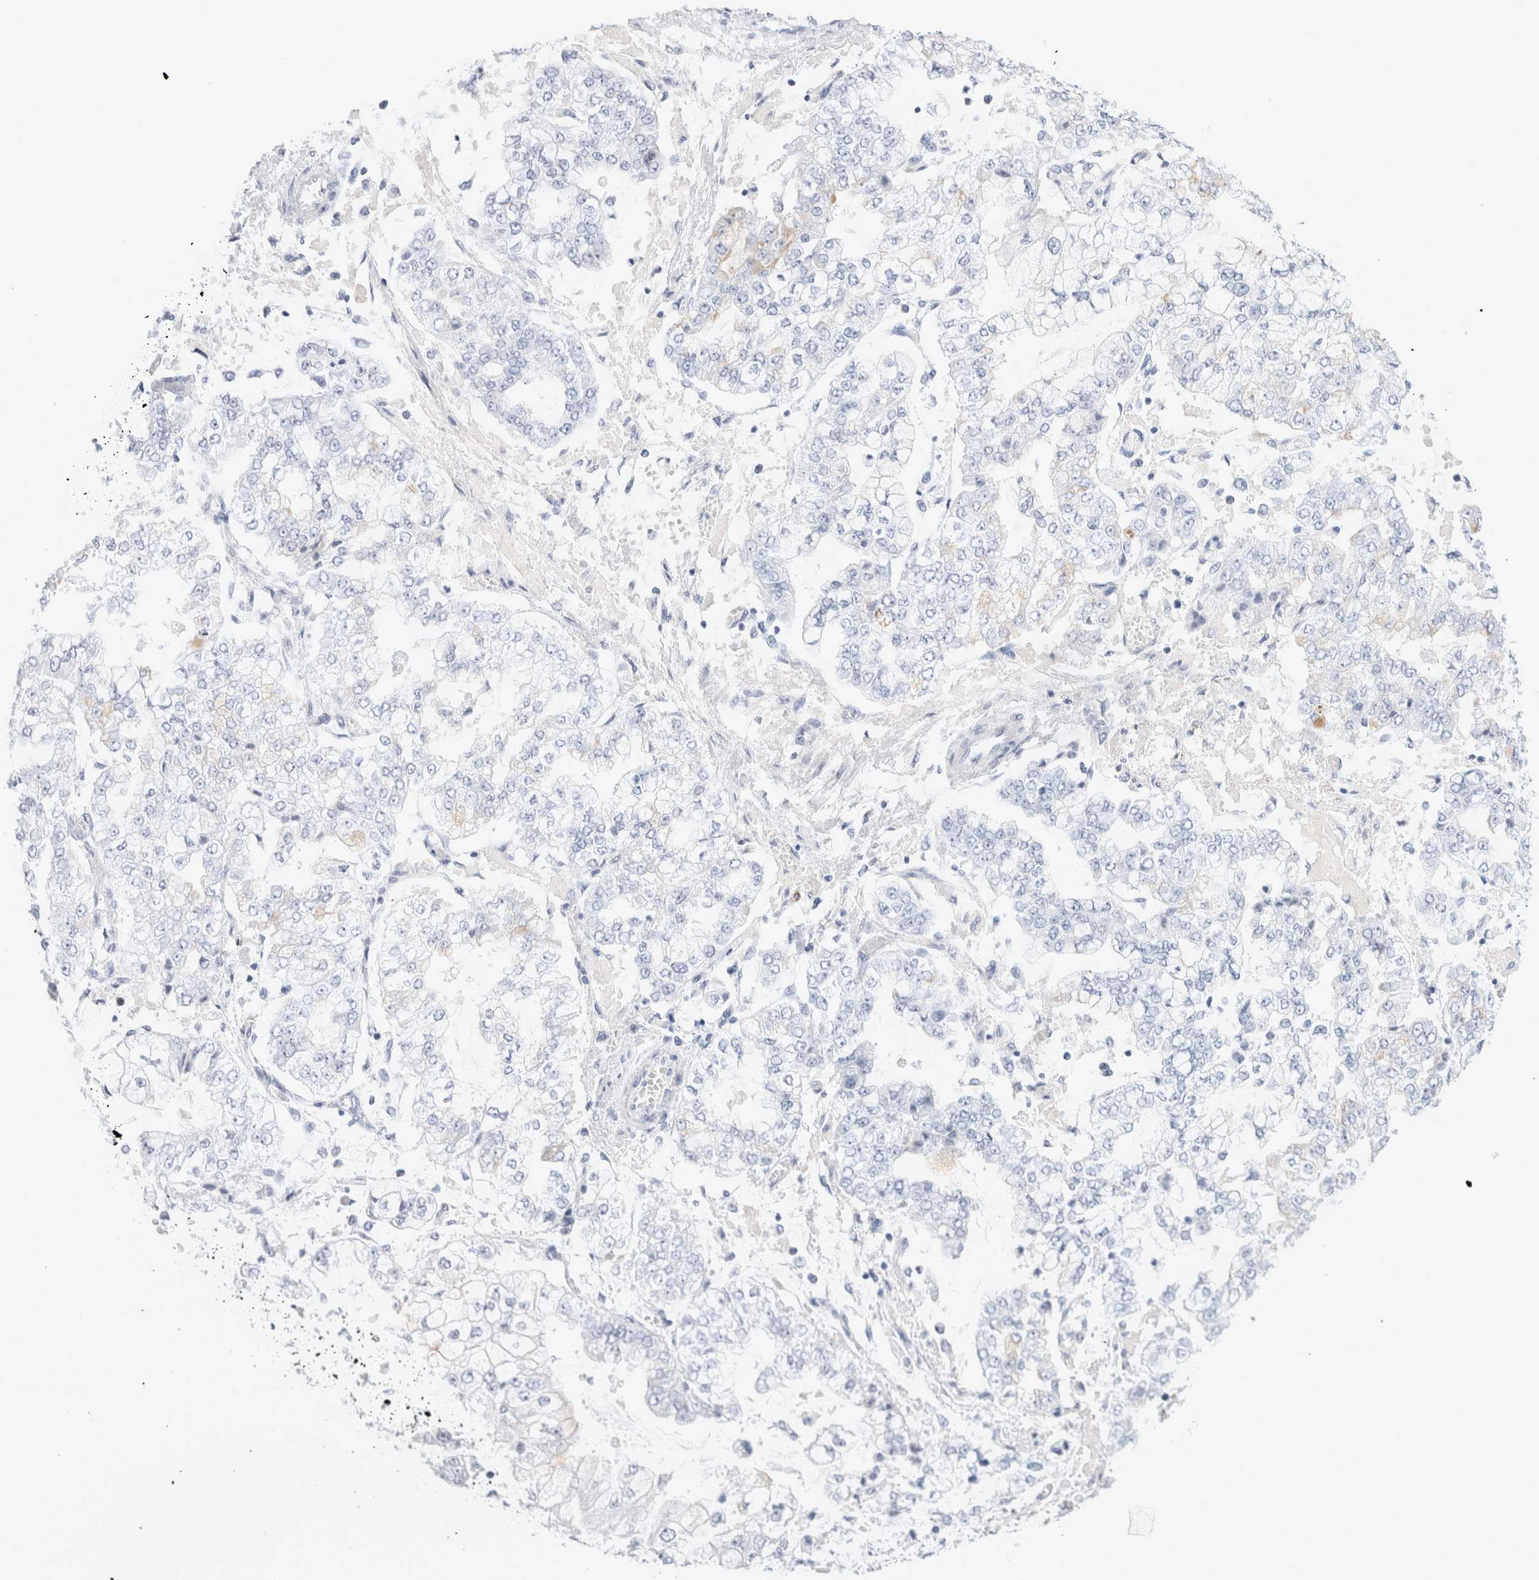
{"staining": {"intensity": "negative", "quantity": "none", "location": "none"}, "tissue": "stomach cancer", "cell_type": "Tumor cells", "image_type": "cancer", "snomed": [{"axis": "morphology", "description": "Adenocarcinoma, NOS"}, {"axis": "topography", "description": "Stomach"}], "caption": "Immunohistochemistry micrograph of human stomach cancer stained for a protein (brown), which demonstrates no staining in tumor cells.", "gene": "MUC15", "patient": {"sex": "male", "age": 76}}